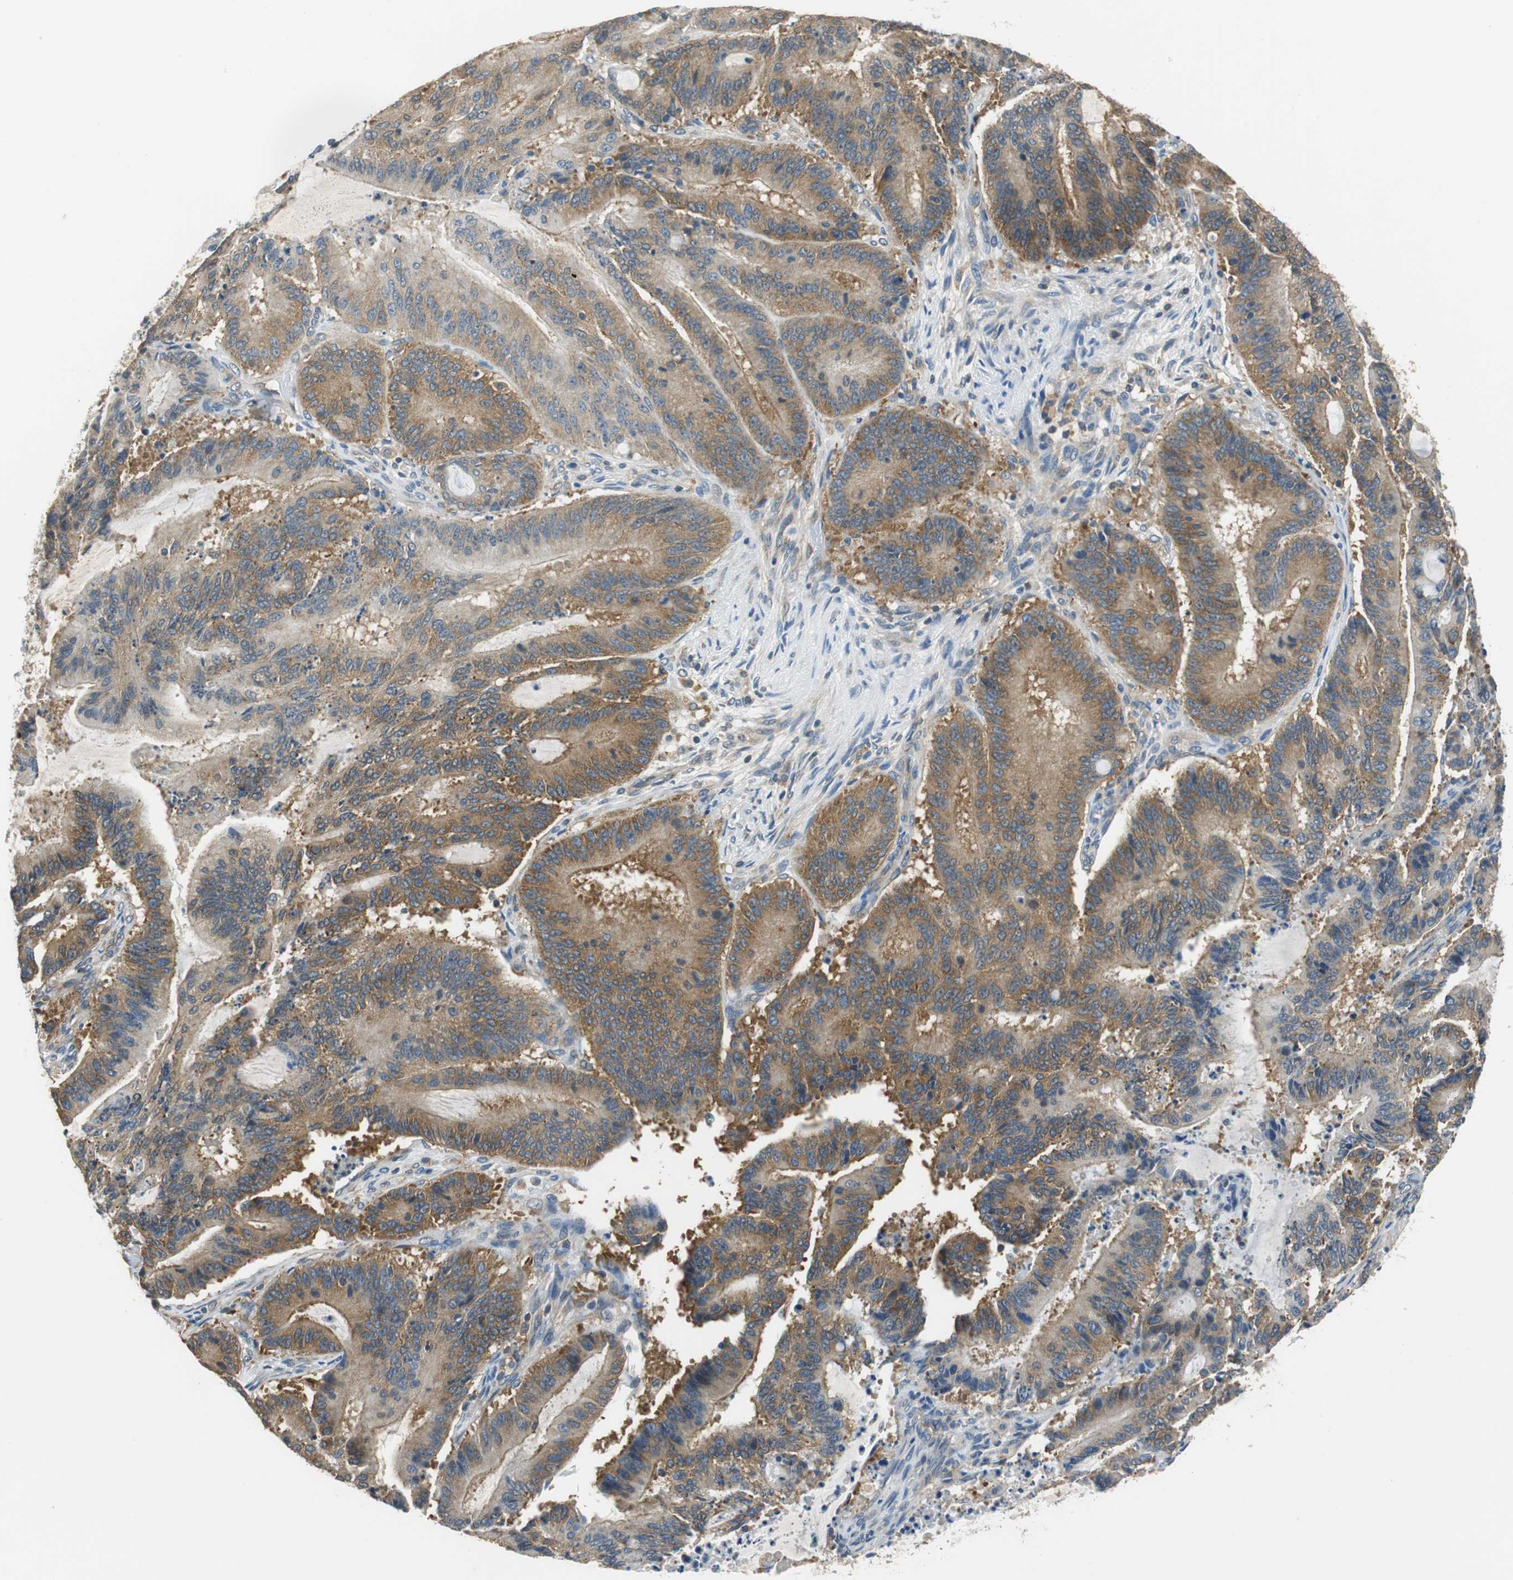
{"staining": {"intensity": "moderate", "quantity": ">75%", "location": "cytoplasmic/membranous"}, "tissue": "liver cancer", "cell_type": "Tumor cells", "image_type": "cancer", "snomed": [{"axis": "morphology", "description": "Cholangiocarcinoma"}, {"axis": "topography", "description": "Liver"}], "caption": "IHC histopathology image of liver cancer (cholangiocarcinoma) stained for a protein (brown), which demonstrates medium levels of moderate cytoplasmic/membranous staining in about >75% of tumor cells.", "gene": "CNOT3", "patient": {"sex": "female", "age": 73}}